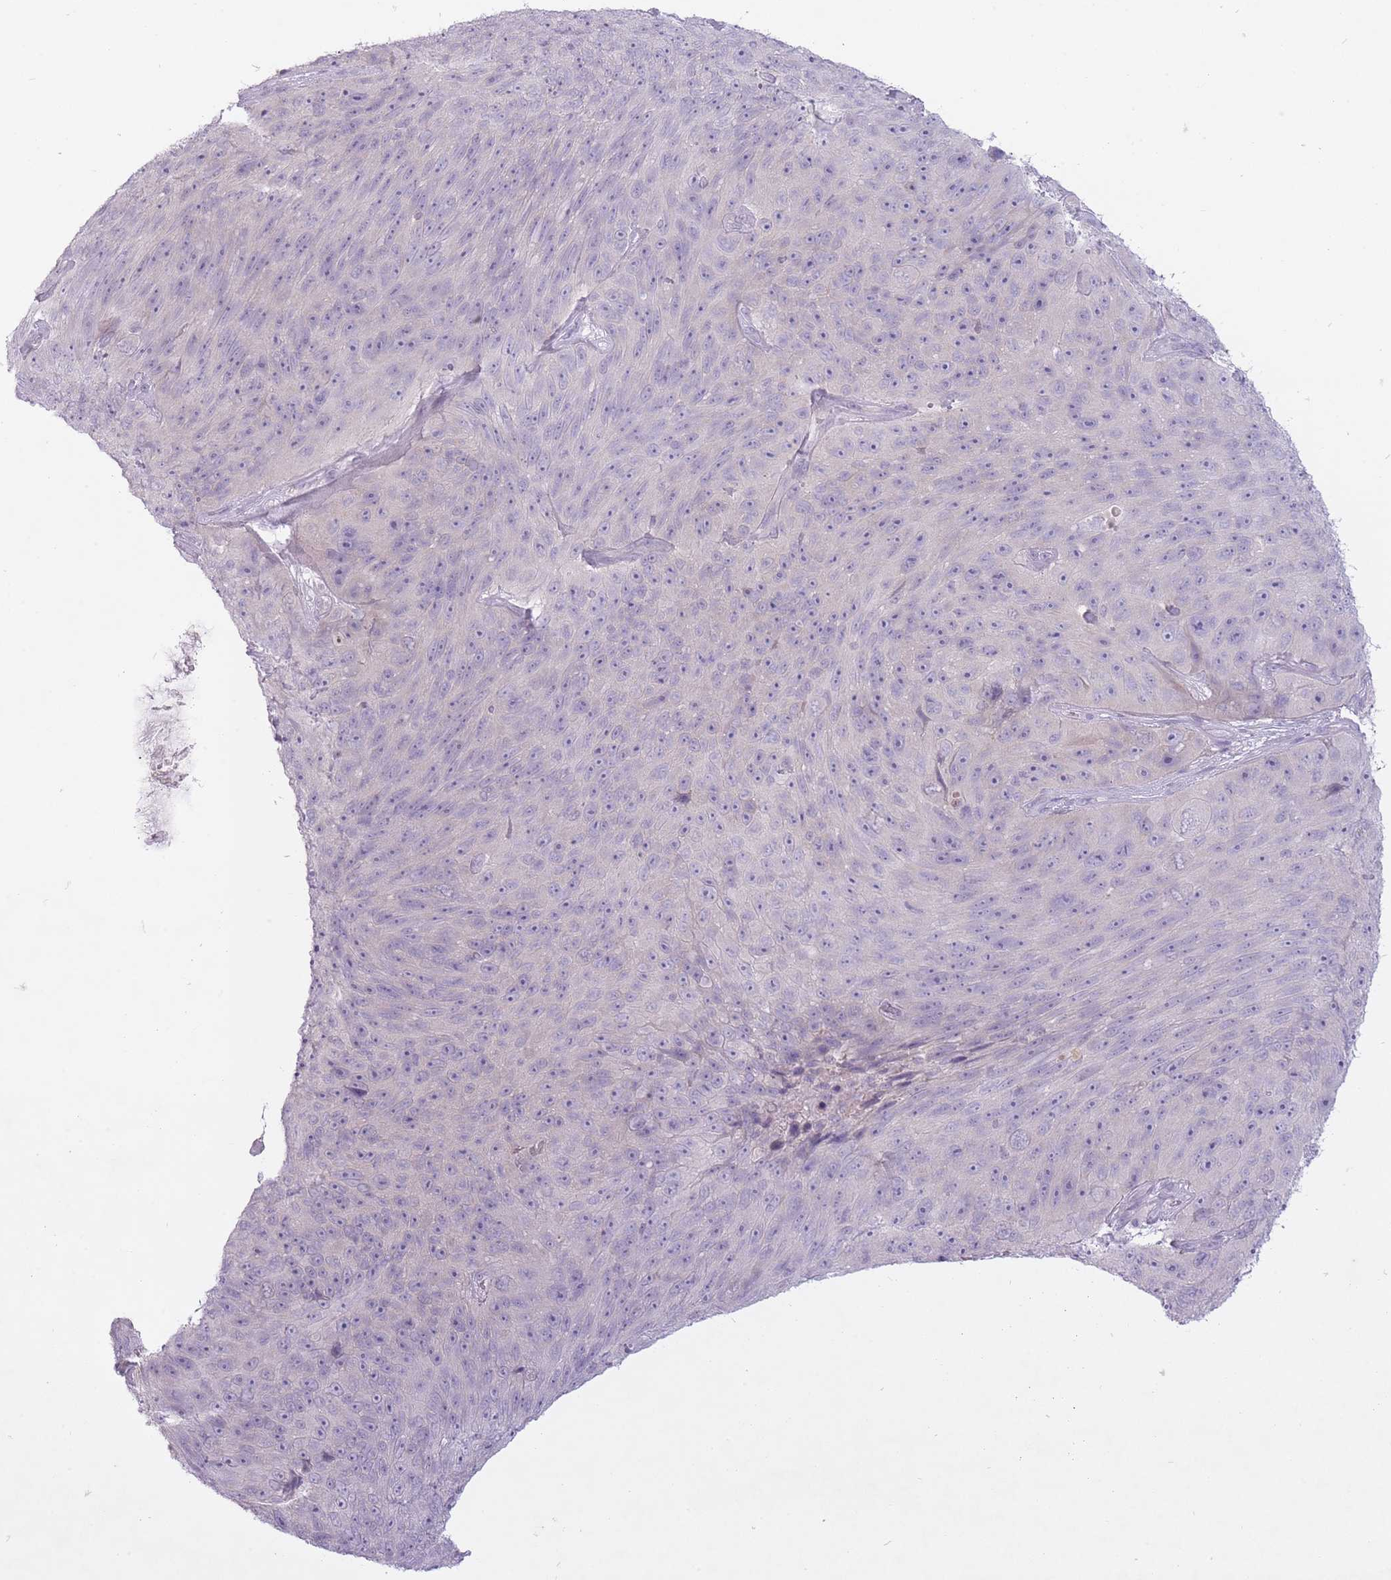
{"staining": {"intensity": "negative", "quantity": "none", "location": "none"}, "tissue": "skin cancer", "cell_type": "Tumor cells", "image_type": "cancer", "snomed": [{"axis": "morphology", "description": "Squamous cell carcinoma, NOS"}, {"axis": "topography", "description": "Skin"}], "caption": "High magnification brightfield microscopy of skin cancer (squamous cell carcinoma) stained with DAB (brown) and counterstained with hematoxylin (blue): tumor cells show no significant expression. The staining was performed using DAB to visualize the protein expression in brown, while the nuclei were stained in blue with hematoxylin (Magnification: 20x).", "gene": "FAM43B", "patient": {"sex": "female", "age": 87}}